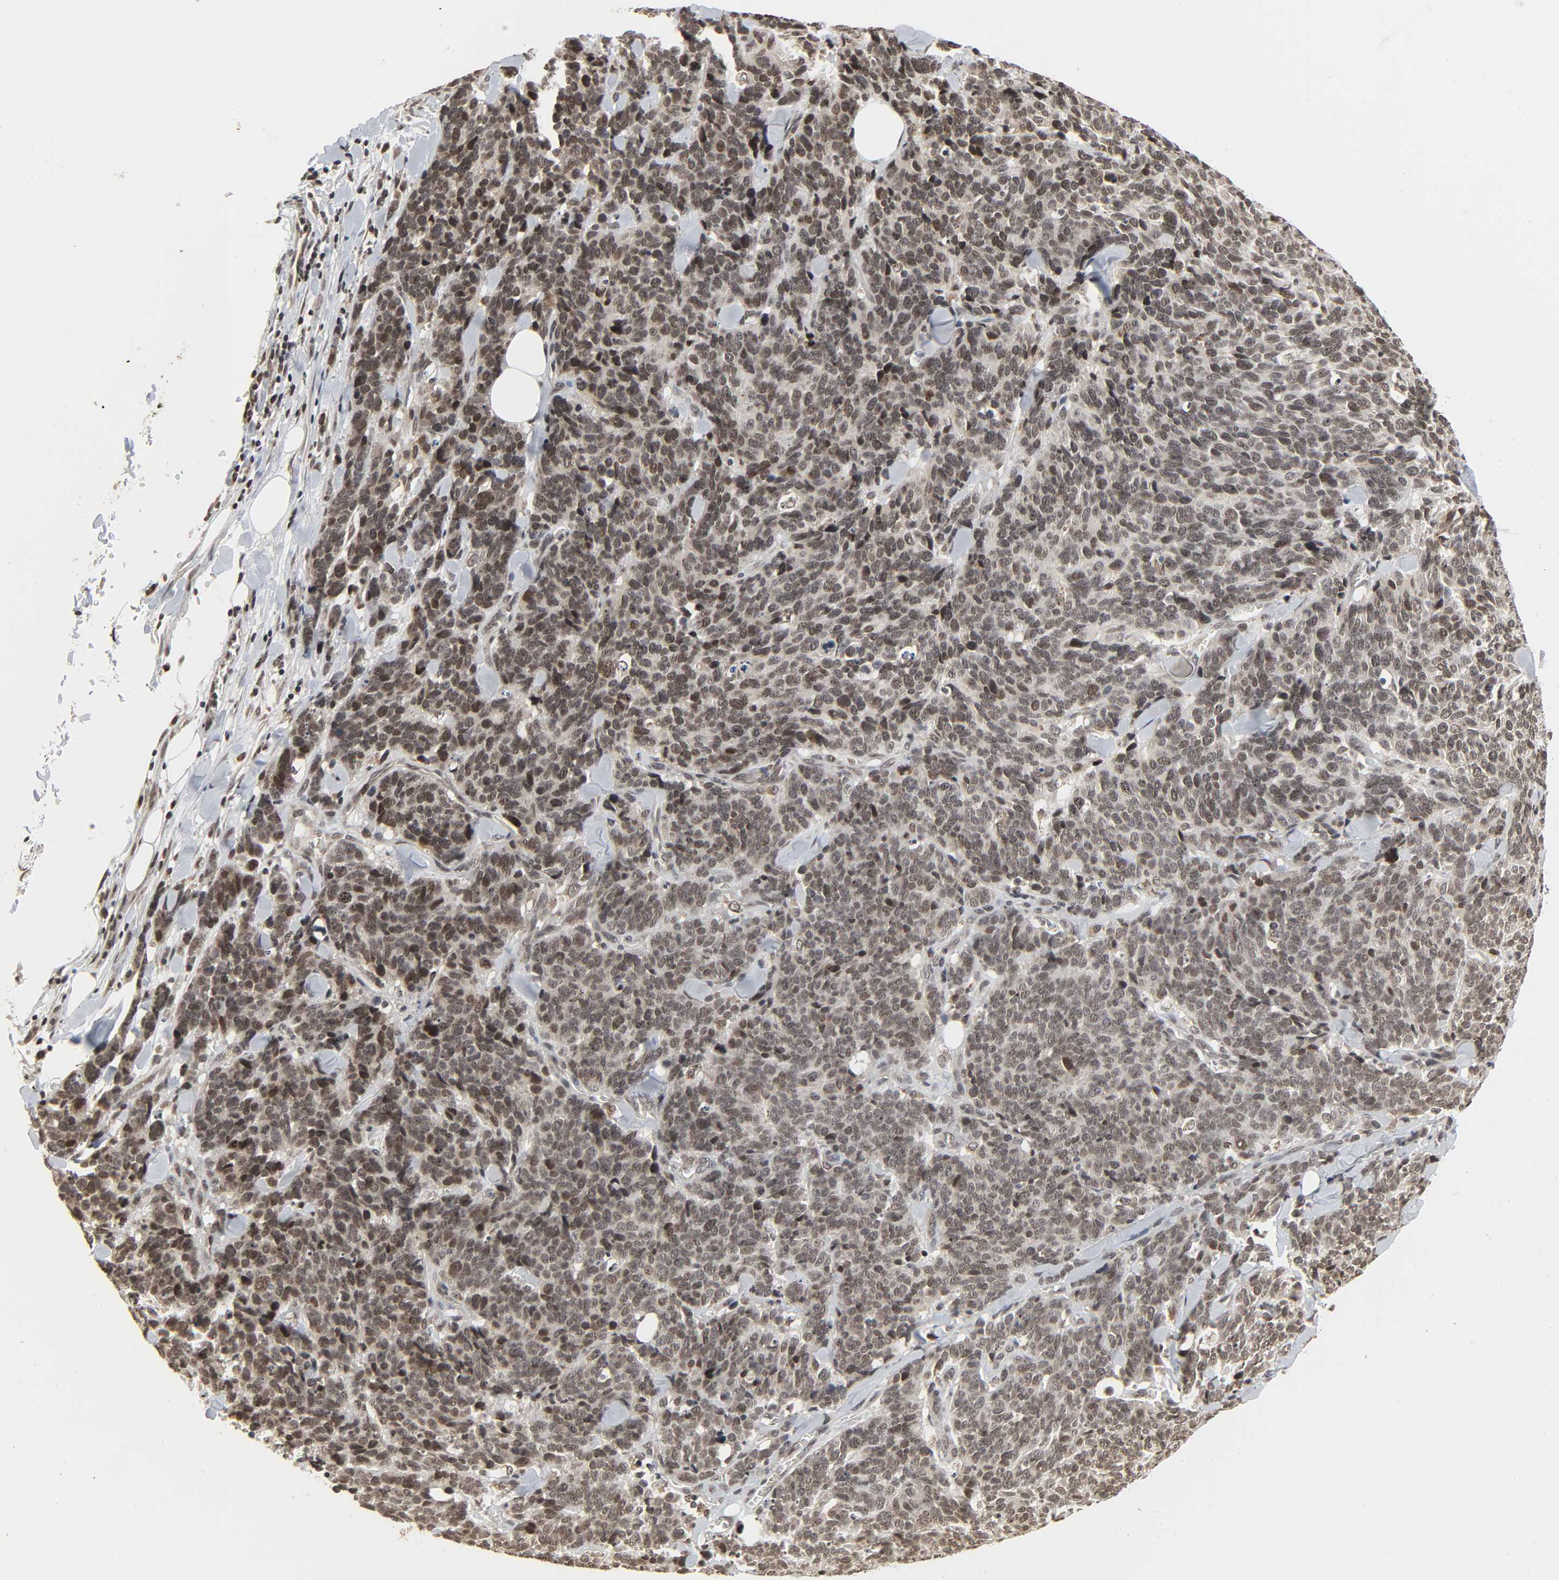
{"staining": {"intensity": "moderate", "quantity": ">75%", "location": "nuclear"}, "tissue": "lung cancer", "cell_type": "Tumor cells", "image_type": "cancer", "snomed": [{"axis": "morphology", "description": "Neoplasm, malignant, NOS"}, {"axis": "topography", "description": "Lung"}], "caption": "Protein expression analysis of lung cancer exhibits moderate nuclear positivity in approximately >75% of tumor cells.", "gene": "XRCC1", "patient": {"sex": "female", "age": 58}}